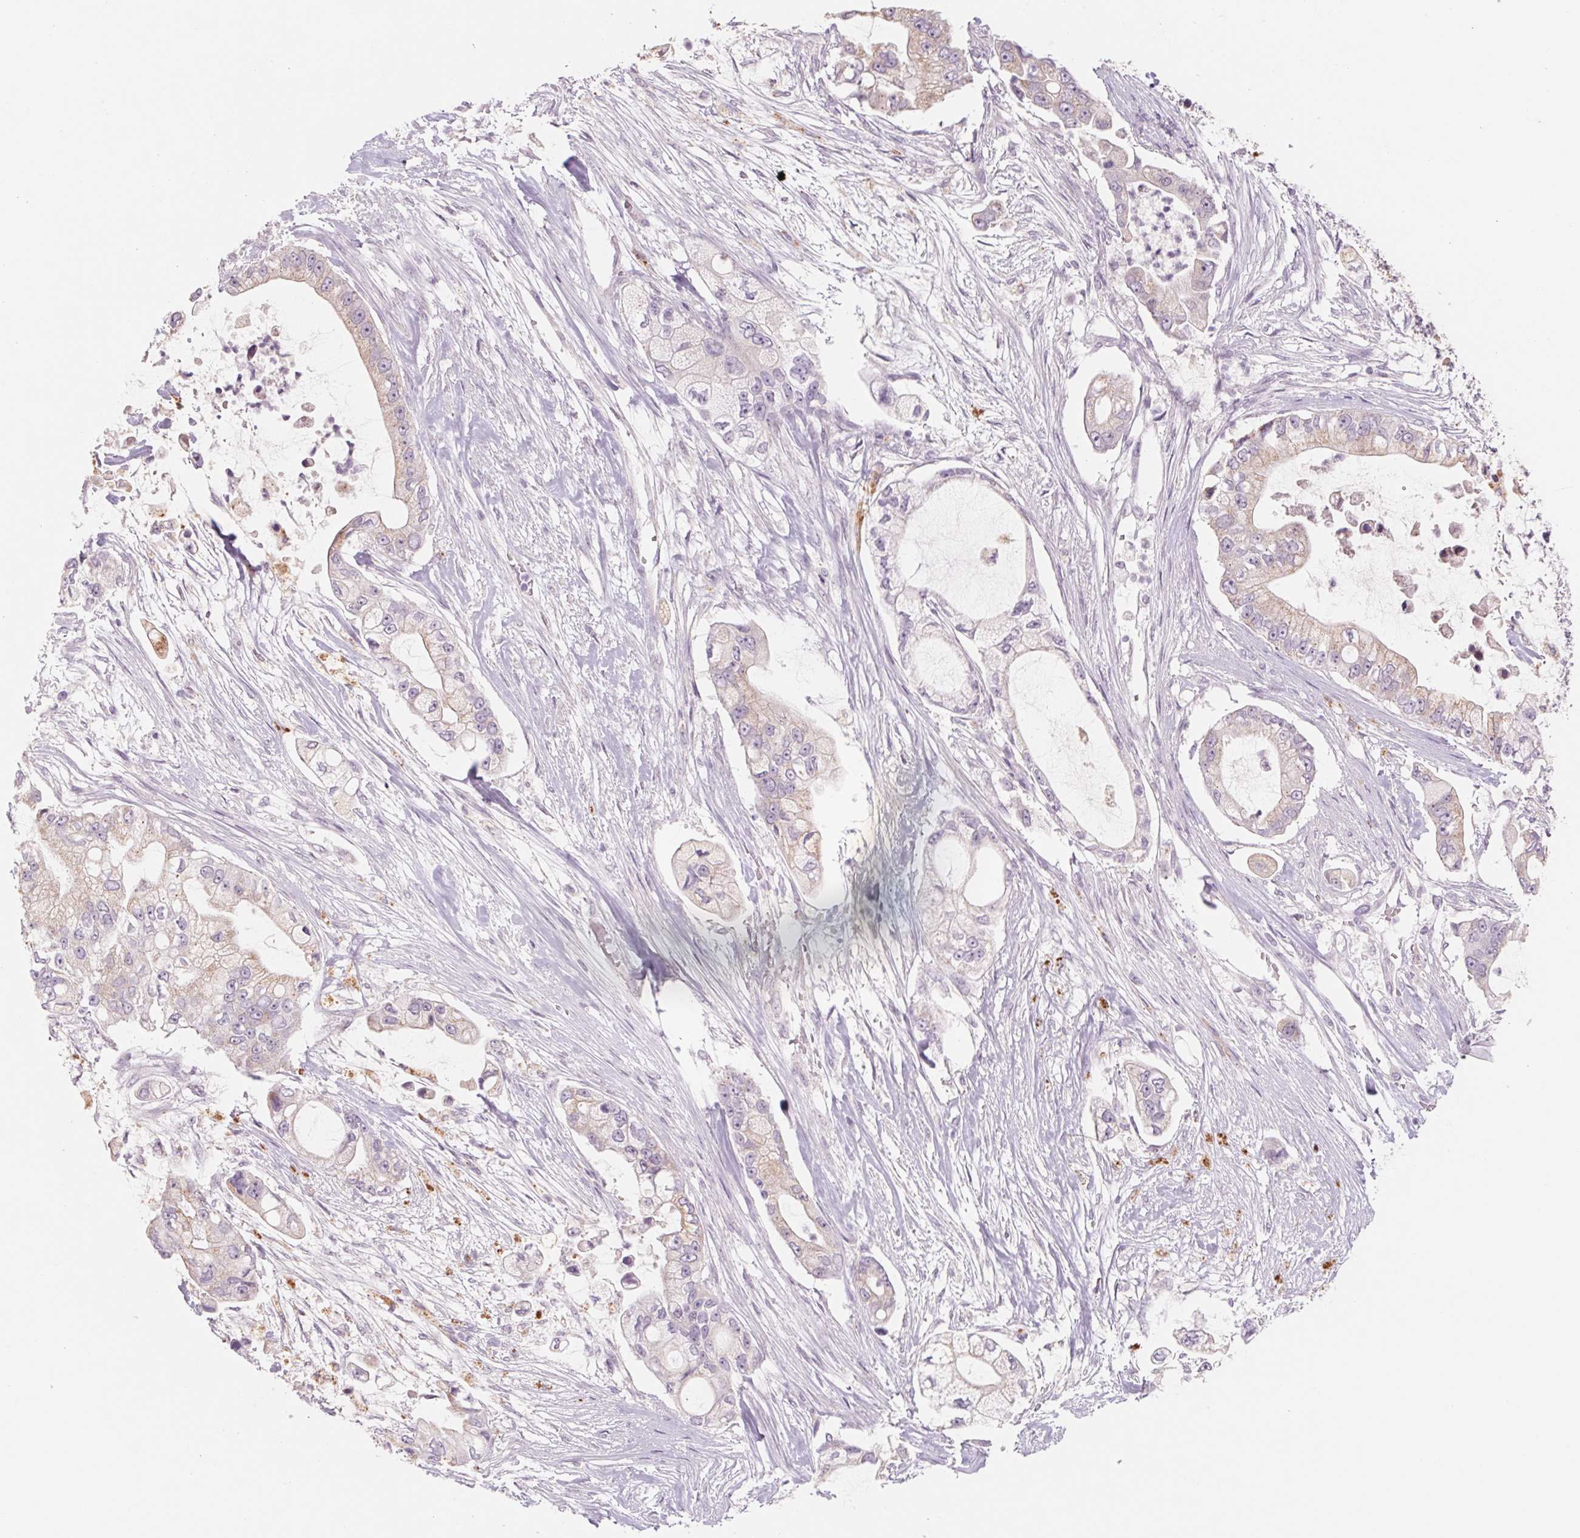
{"staining": {"intensity": "negative", "quantity": "none", "location": "none"}, "tissue": "pancreatic cancer", "cell_type": "Tumor cells", "image_type": "cancer", "snomed": [{"axis": "morphology", "description": "Adenocarcinoma, NOS"}, {"axis": "topography", "description": "Pancreas"}], "caption": "Immunohistochemistry (IHC) histopathology image of adenocarcinoma (pancreatic) stained for a protein (brown), which shows no positivity in tumor cells. (Stains: DAB (3,3'-diaminobenzidine) IHC with hematoxylin counter stain, Microscopy: brightfield microscopy at high magnification).", "gene": "POU1F1", "patient": {"sex": "female", "age": 69}}